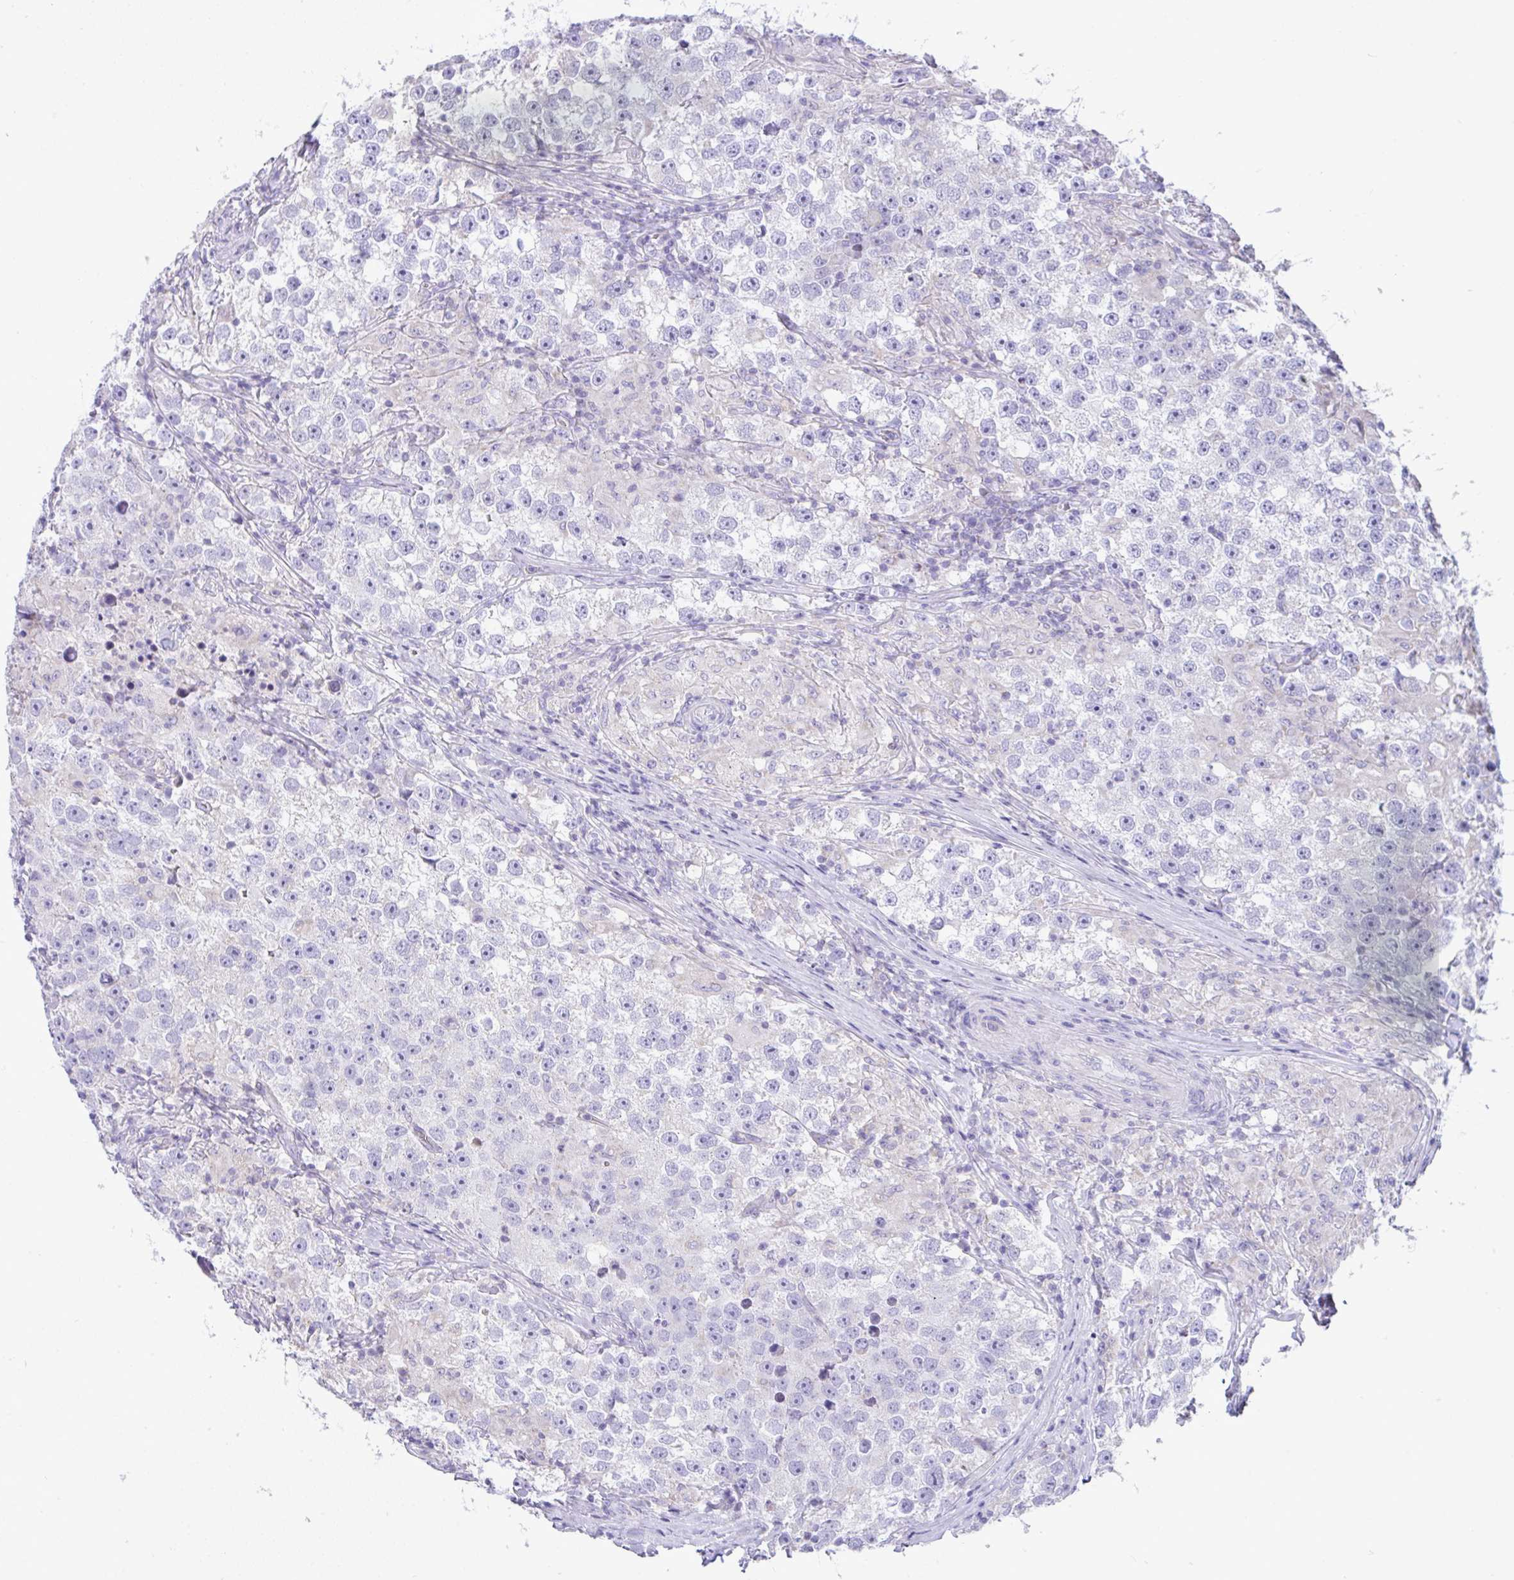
{"staining": {"intensity": "negative", "quantity": "none", "location": "none"}, "tissue": "testis cancer", "cell_type": "Tumor cells", "image_type": "cancer", "snomed": [{"axis": "morphology", "description": "Seminoma, NOS"}, {"axis": "topography", "description": "Testis"}], "caption": "Seminoma (testis) stained for a protein using IHC reveals no positivity tumor cells.", "gene": "PLA2G12B", "patient": {"sex": "male", "age": 46}}